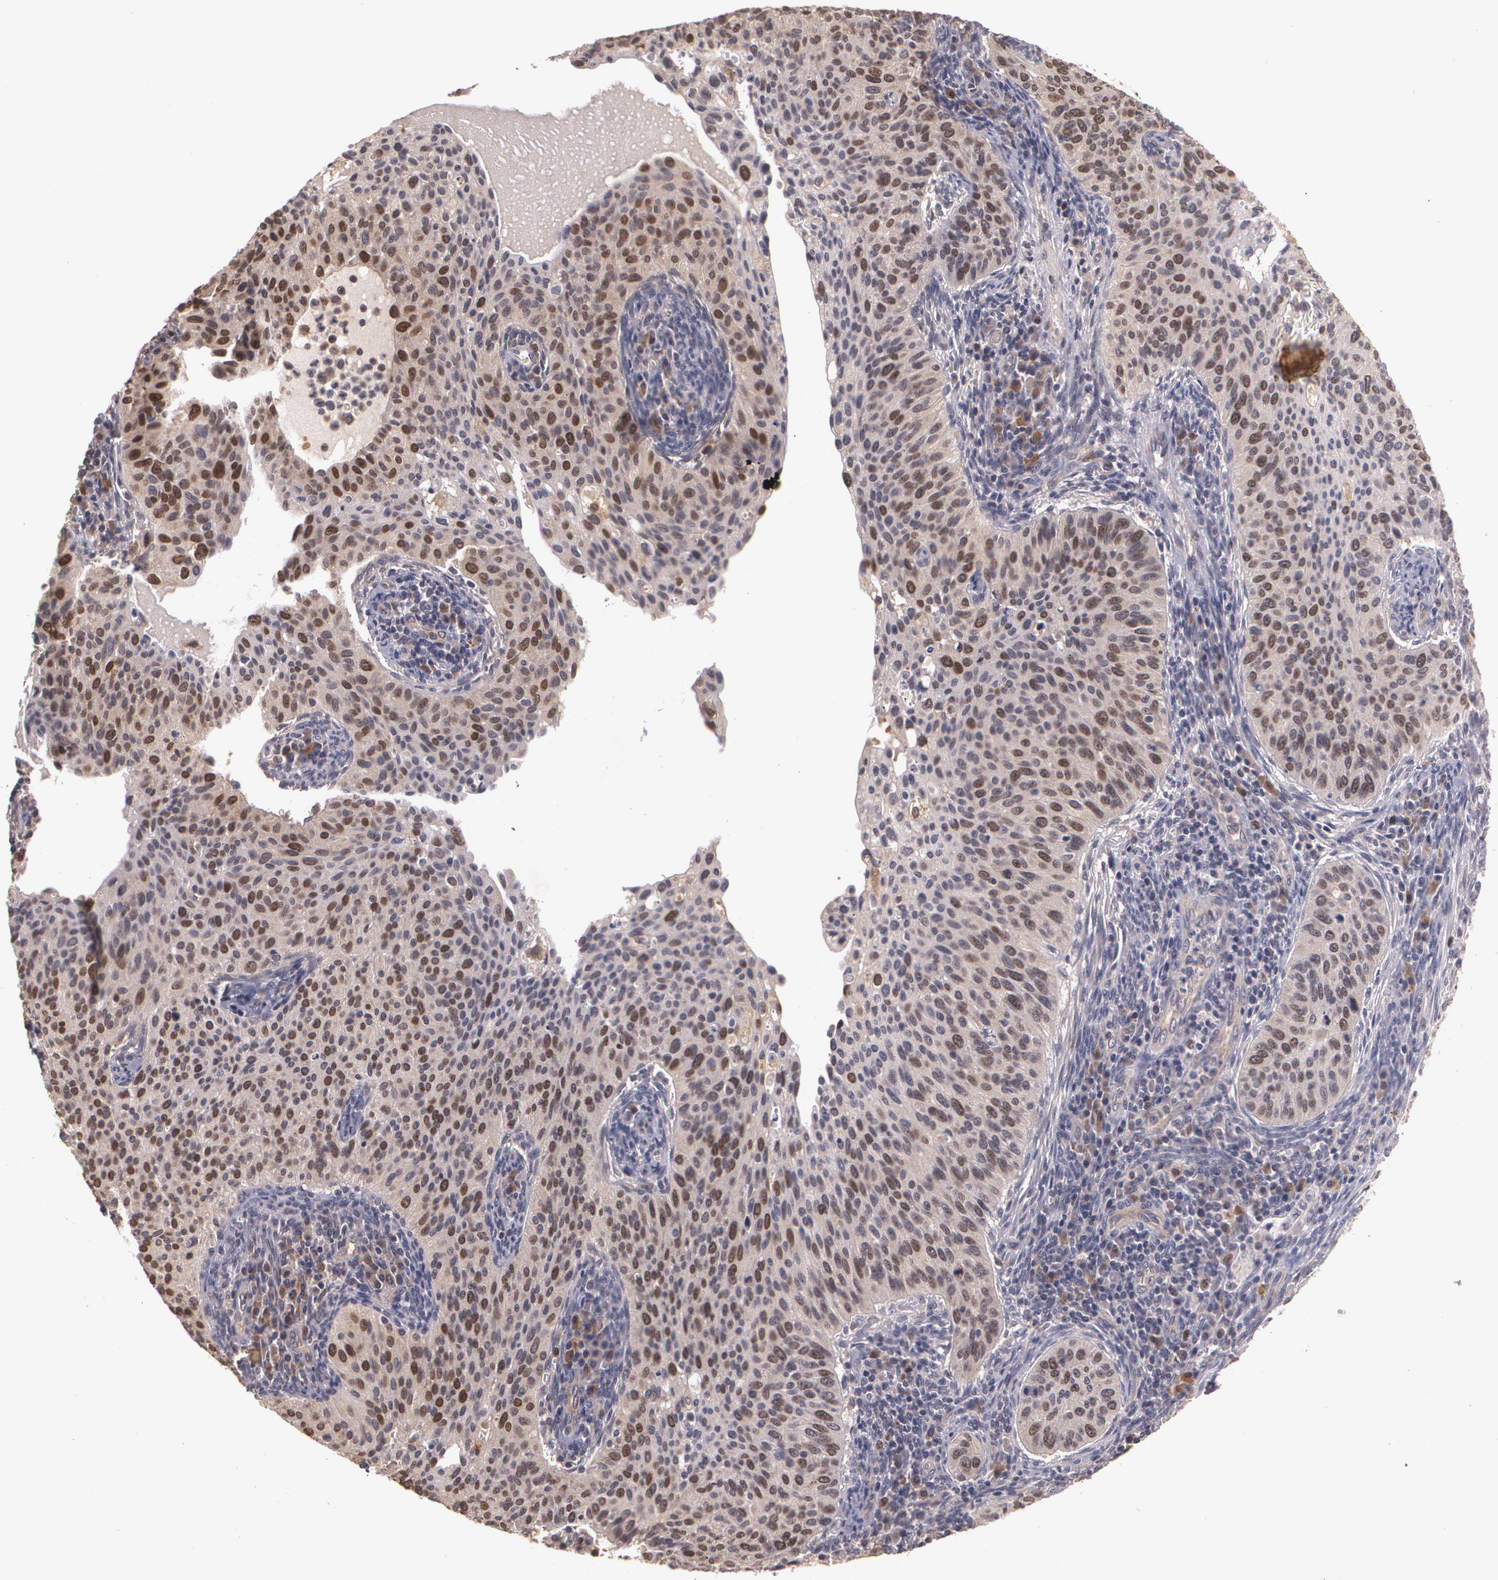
{"staining": {"intensity": "moderate", "quantity": ">75%", "location": "cytoplasmic/membranous,nuclear"}, "tissue": "cervical cancer", "cell_type": "Tumor cells", "image_type": "cancer", "snomed": [{"axis": "morphology", "description": "Adenocarcinoma, NOS"}, {"axis": "topography", "description": "Cervix"}], "caption": "The image demonstrates a brown stain indicating the presence of a protein in the cytoplasmic/membranous and nuclear of tumor cells in adenocarcinoma (cervical).", "gene": "BRCA1", "patient": {"sex": "female", "age": 29}}